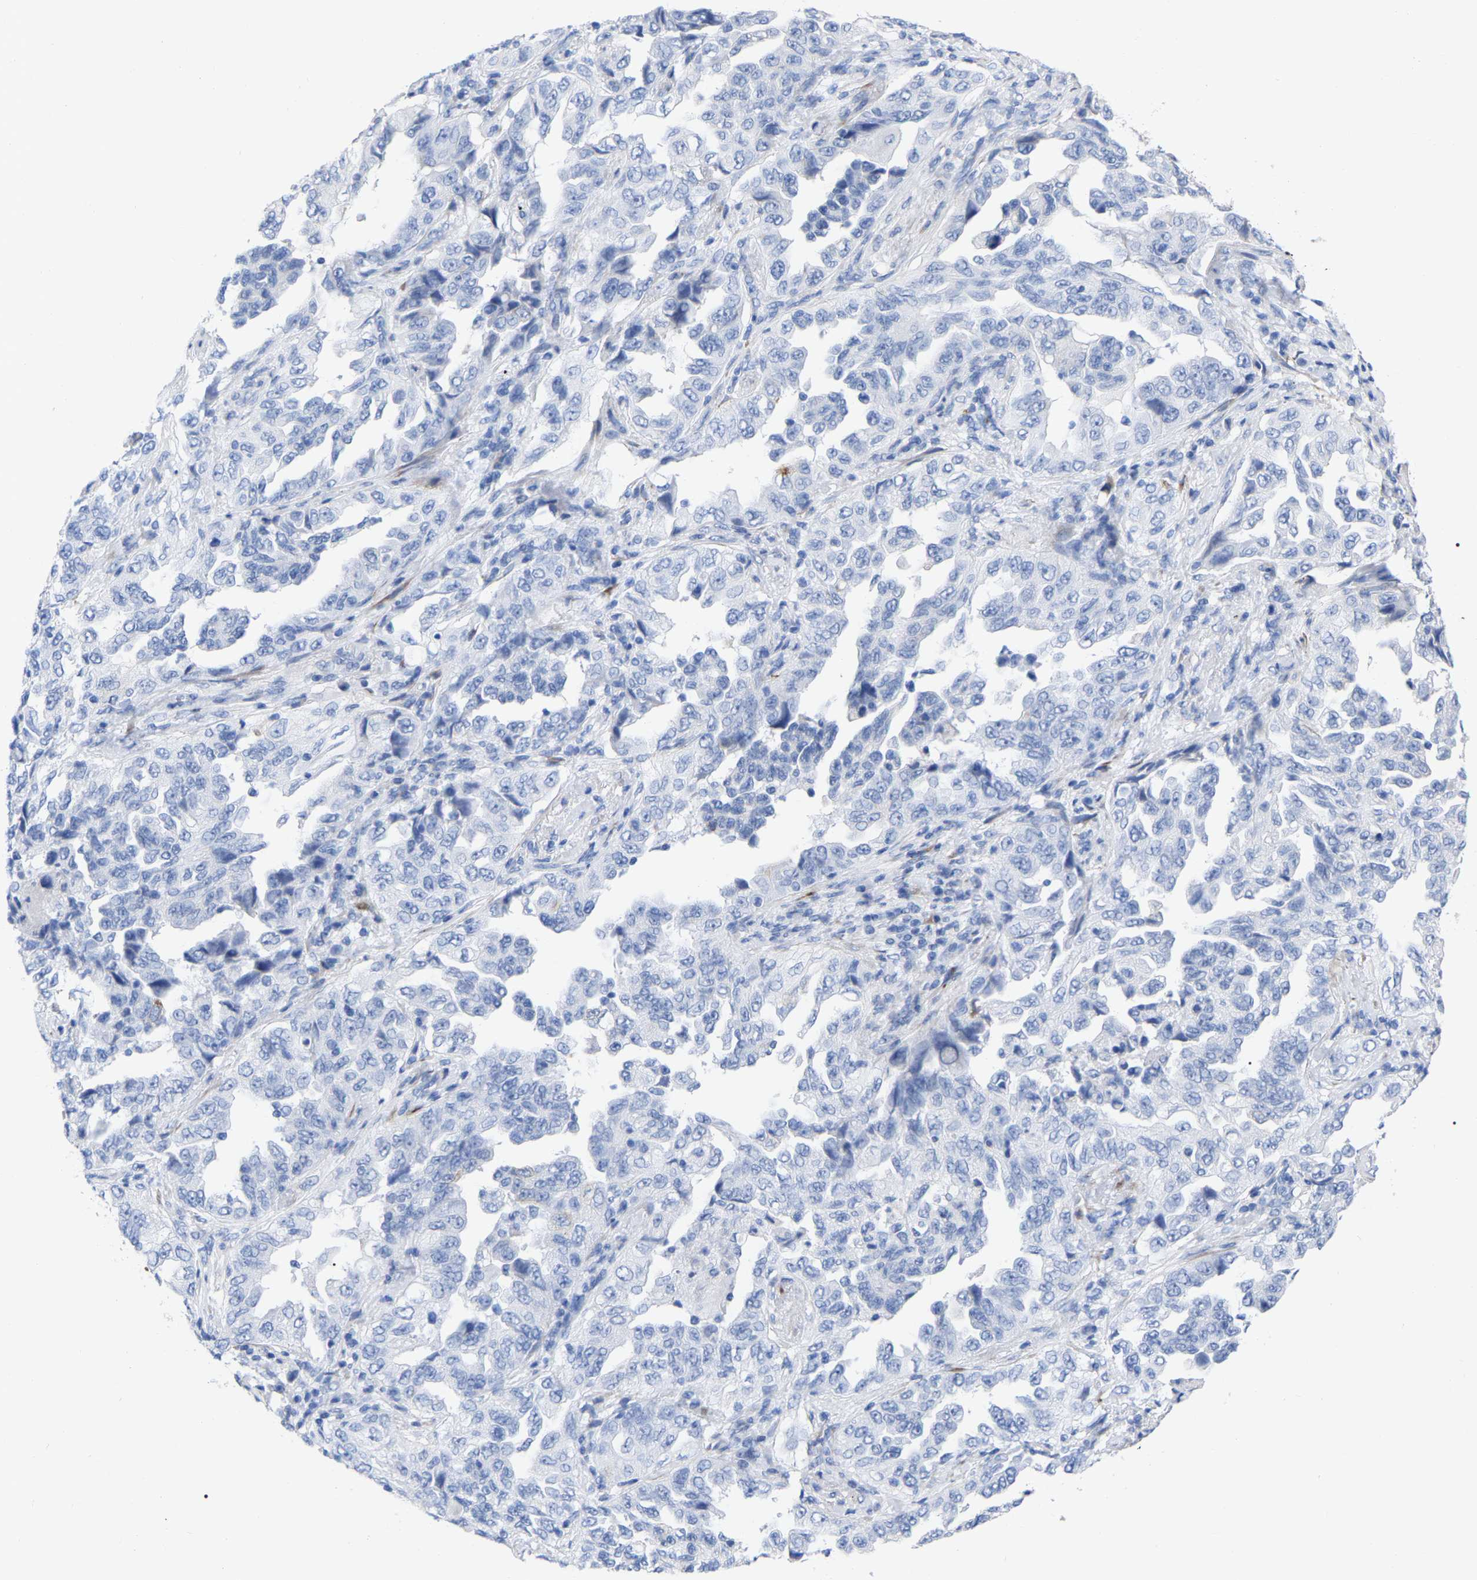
{"staining": {"intensity": "negative", "quantity": "none", "location": "none"}, "tissue": "lung cancer", "cell_type": "Tumor cells", "image_type": "cancer", "snomed": [{"axis": "morphology", "description": "Adenocarcinoma, NOS"}, {"axis": "topography", "description": "Lung"}], "caption": "Immunohistochemistry (IHC) histopathology image of neoplastic tissue: lung adenocarcinoma stained with DAB (3,3'-diaminobenzidine) exhibits no significant protein staining in tumor cells.", "gene": "HAPLN1", "patient": {"sex": "female", "age": 51}}